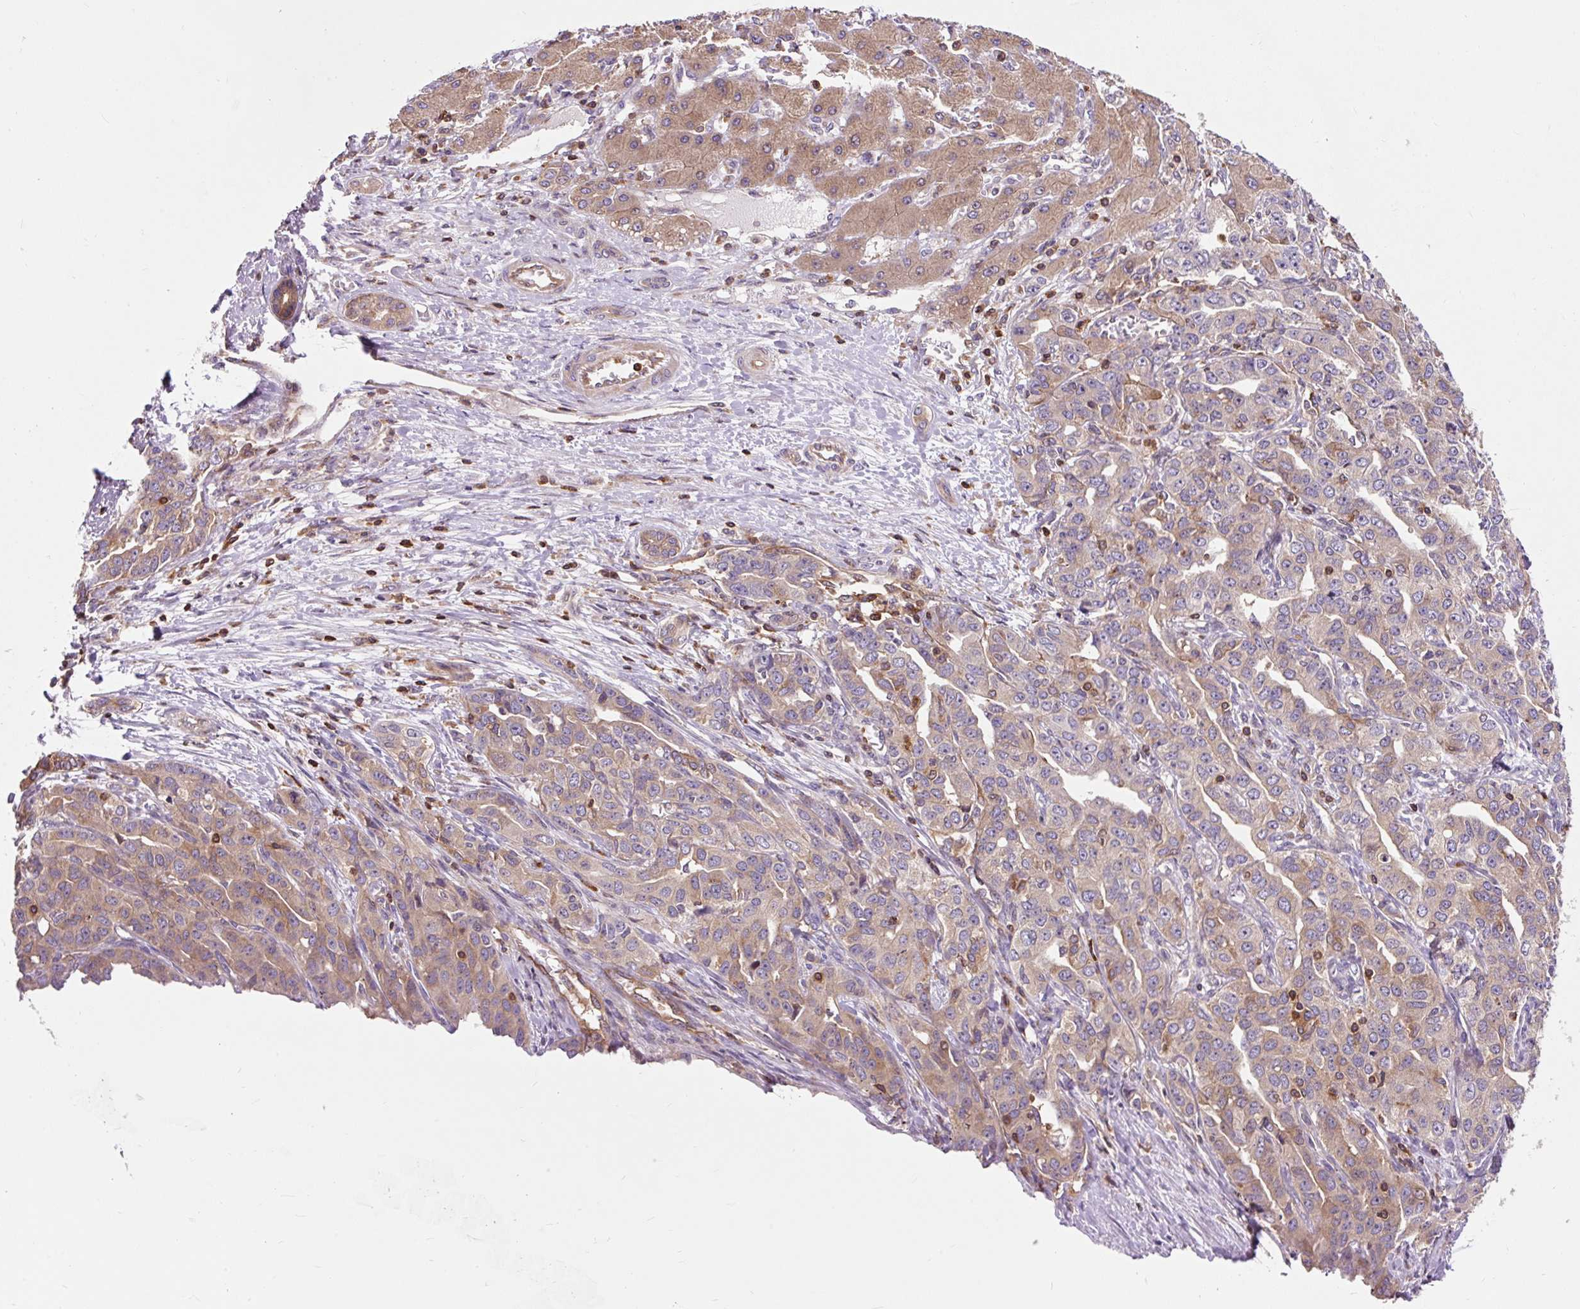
{"staining": {"intensity": "weak", "quantity": ">75%", "location": "cytoplasmic/membranous"}, "tissue": "liver cancer", "cell_type": "Tumor cells", "image_type": "cancer", "snomed": [{"axis": "morphology", "description": "Cholangiocarcinoma"}, {"axis": "topography", "description": "Liver"}], "caption": "Human liver cancer (cholangiocarcinoma) stained with a brown dye displays weak cytoplasmic/membranous positive positivity in about >75% of tumor cells.", "gene": "CISD3", "patient": {"sex": "male", "age": 59}}